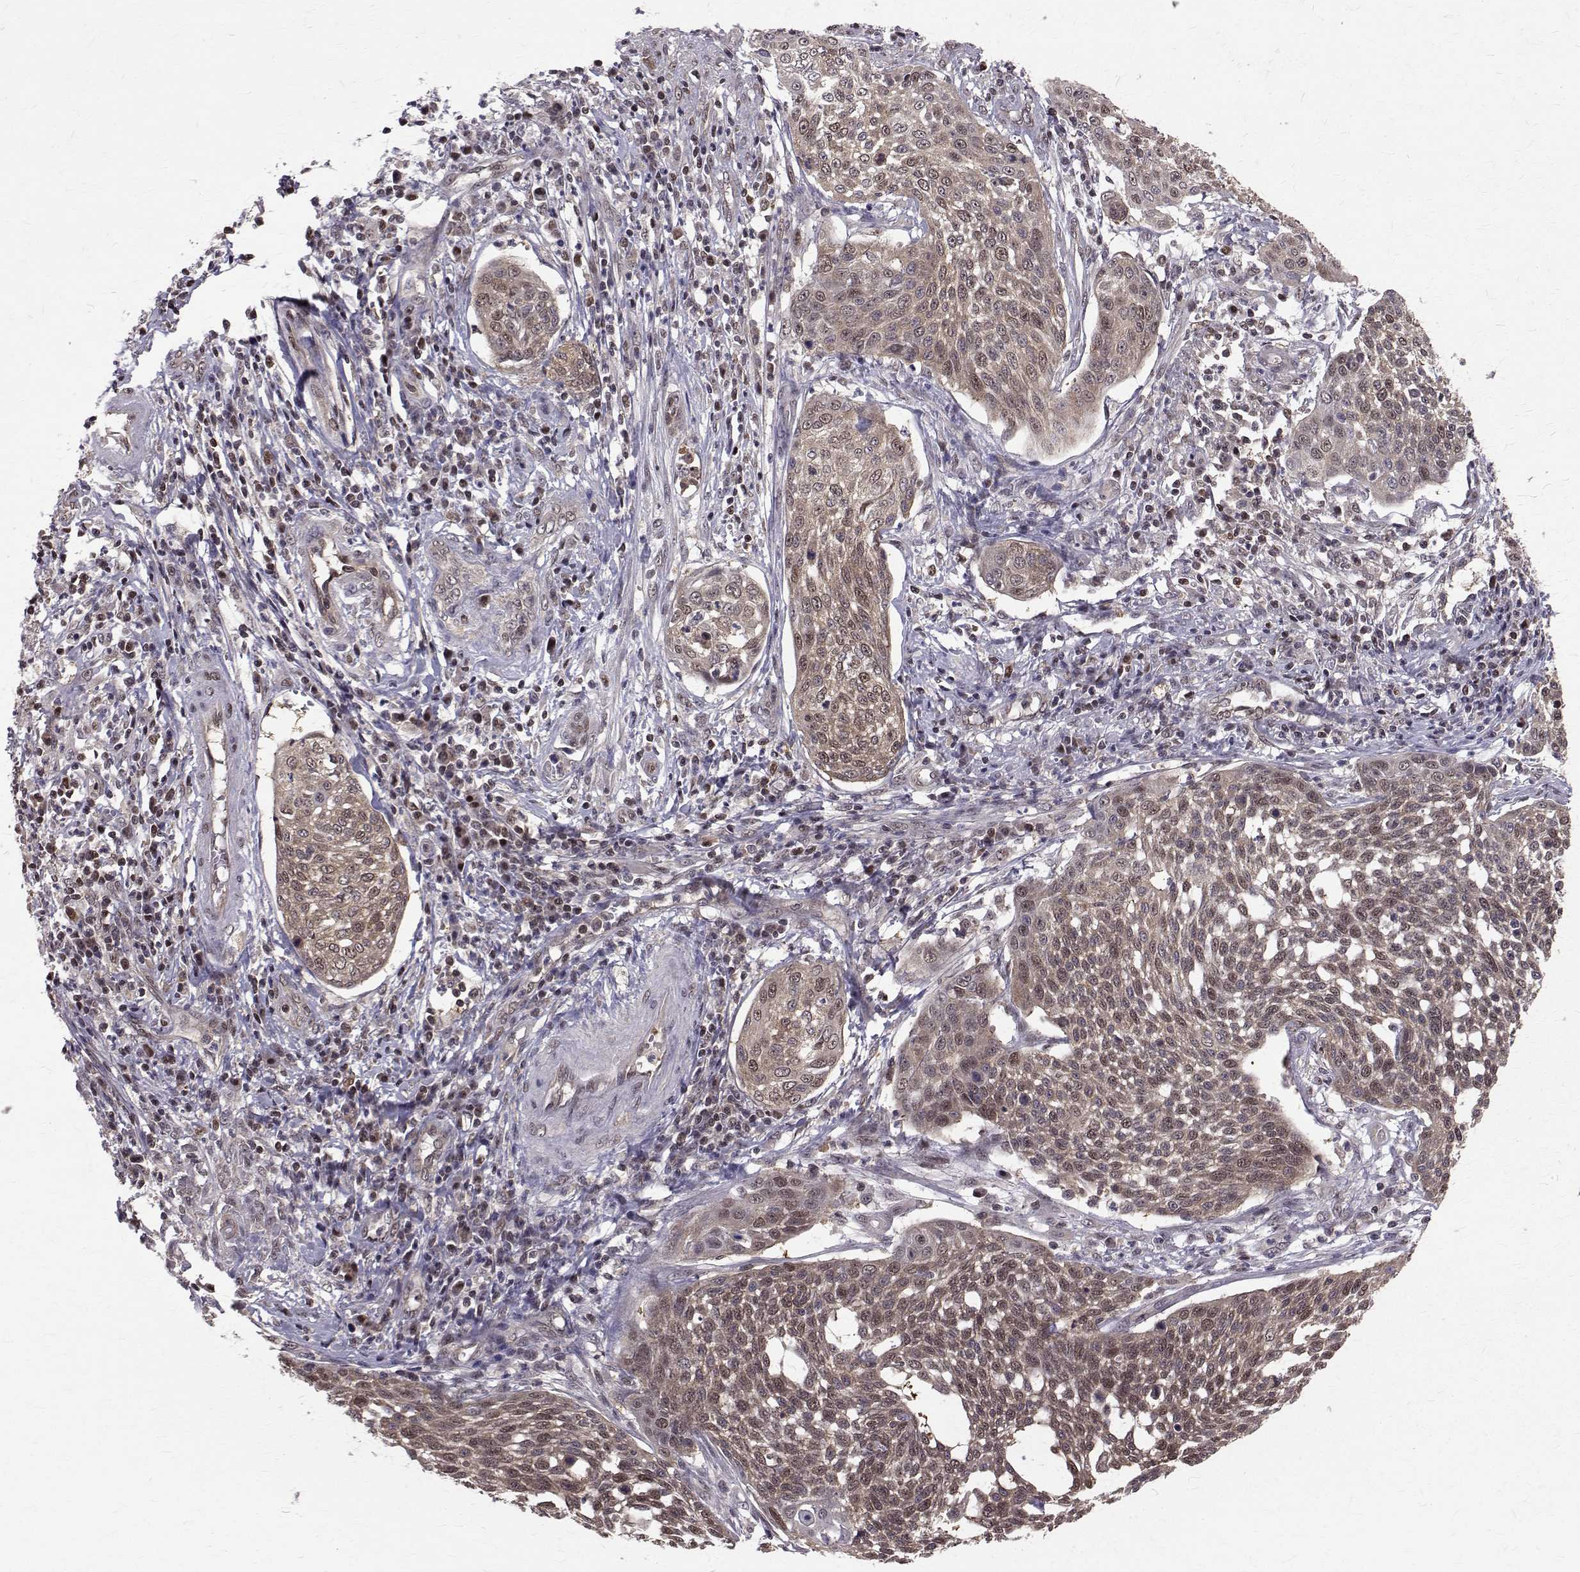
{"staining": {"intensity": "moderate", "quantity": ">75%", "location": "cytoplasmic/membranous,nuclear"}, "tissue": "cervical cancer", "cell_type": "Tumor cells", "image_type": "cancer", "snomed": [{"axis": "morphology", "description": "Squamous cell carcinoma, NOS"}, {"axis": "topography", "description": "Cervix"}], "caption": "Human cervical cancer stained for a protein (brown) exhibits moderate cytoplasmic/membranous and nuclear positive expression in about >75% of tumor cells.", "gene": "NIF3L1", "patient": {"sex": "female", "age": 34}}